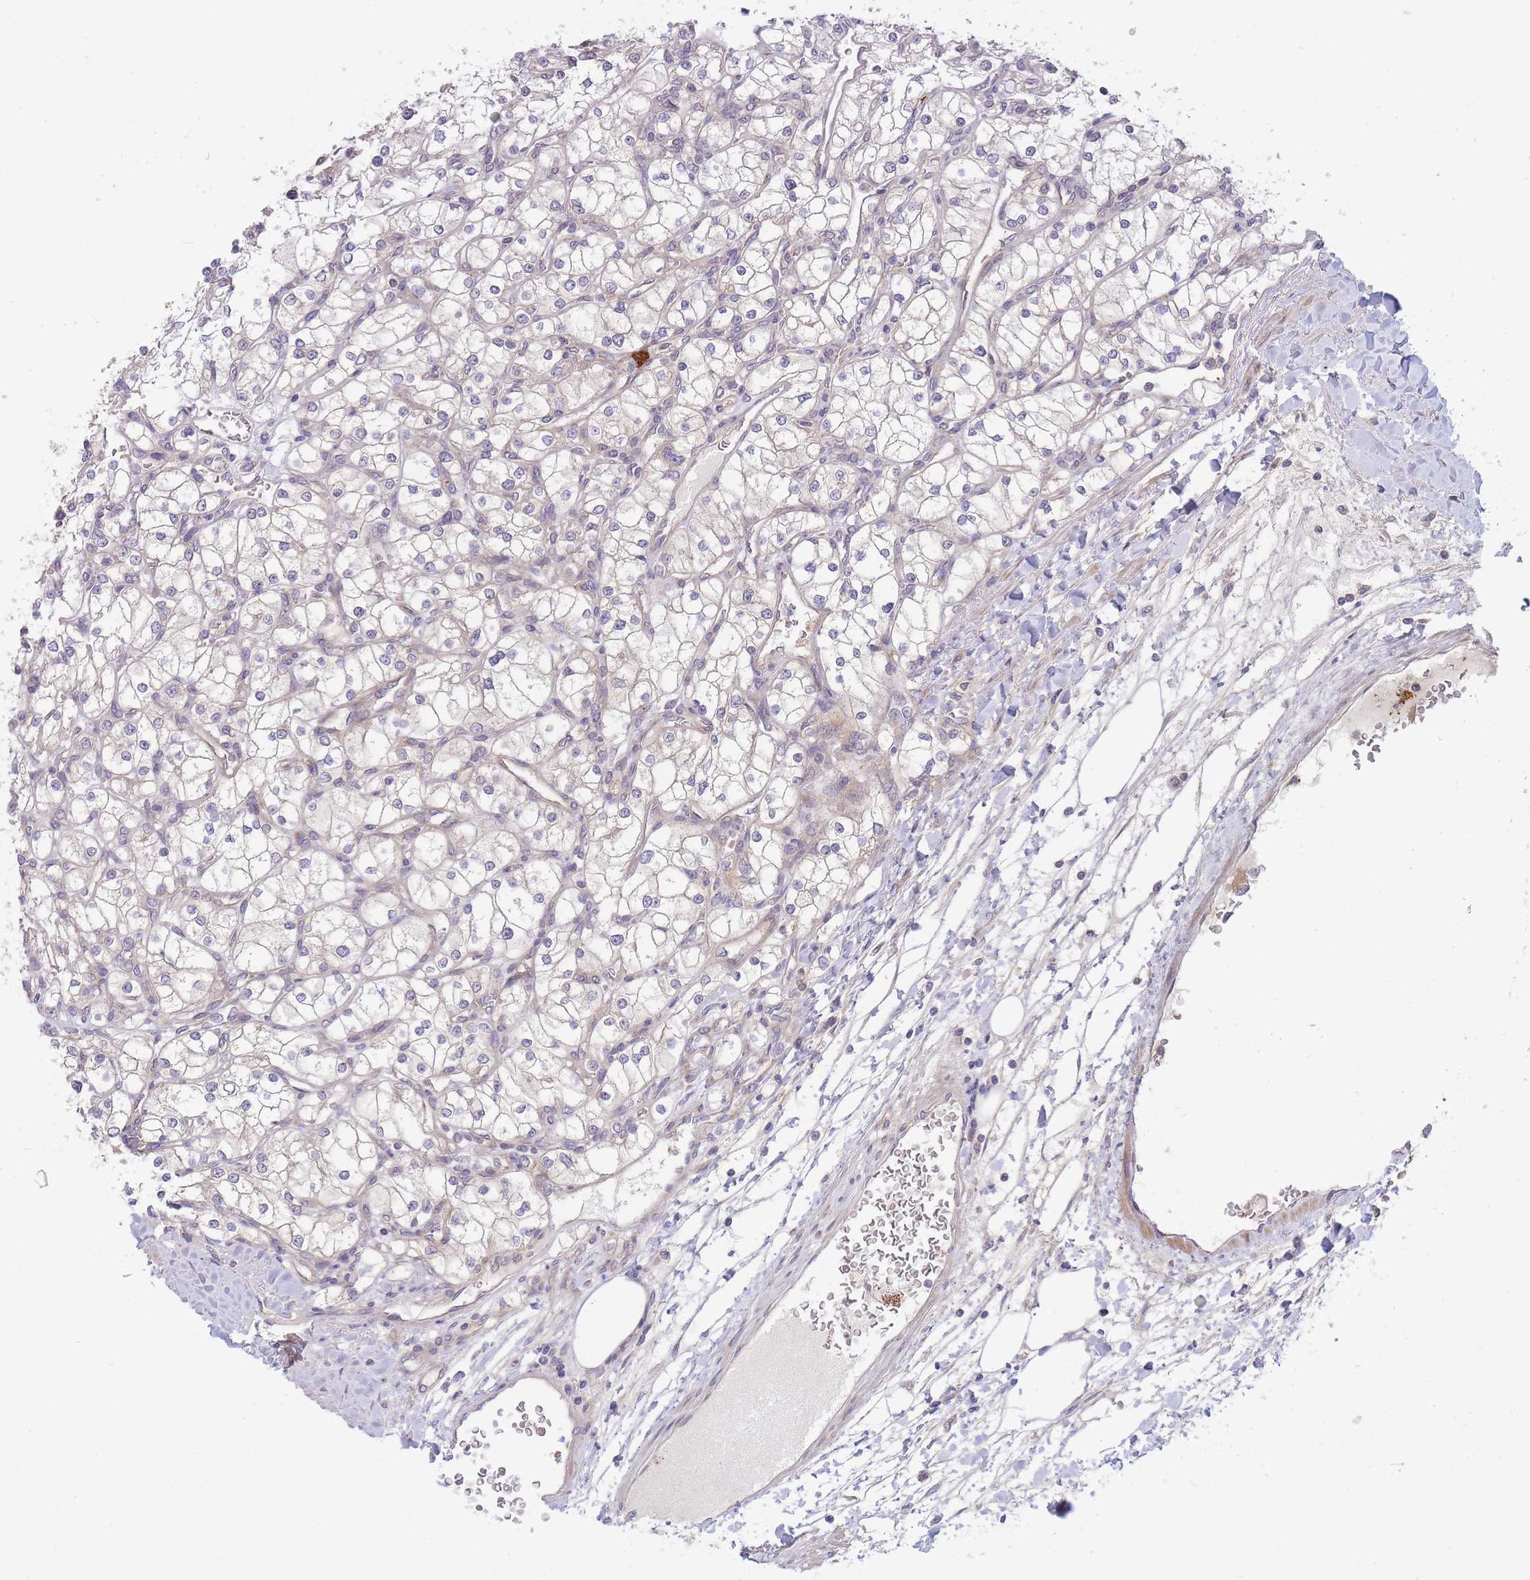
{"staining": {"intensity": "negative", "quantity": "none", "location": "none"}, "tissue": "renal cancer", "cell_type": "Tumor cells", "image_type": "cancer", "snomed": [{"axis": "morphology", "description": "Adenocarcinoma, NOS"}, {"axis": "topography", "description": "Kidney"}], "caption": "This micrograph is of adenocarcinoma (renal) stained with immunohistochemistry (IHC) to label a protein in brown with the nuclei are counter-stained blue. There is no staining in tumor cells. (DAB immunohistochemistry (IHC) visualized using brightfield microscopy, high magnification).", "gene": "PFDN6", "patient": {"sex": "male", "age": 80}}